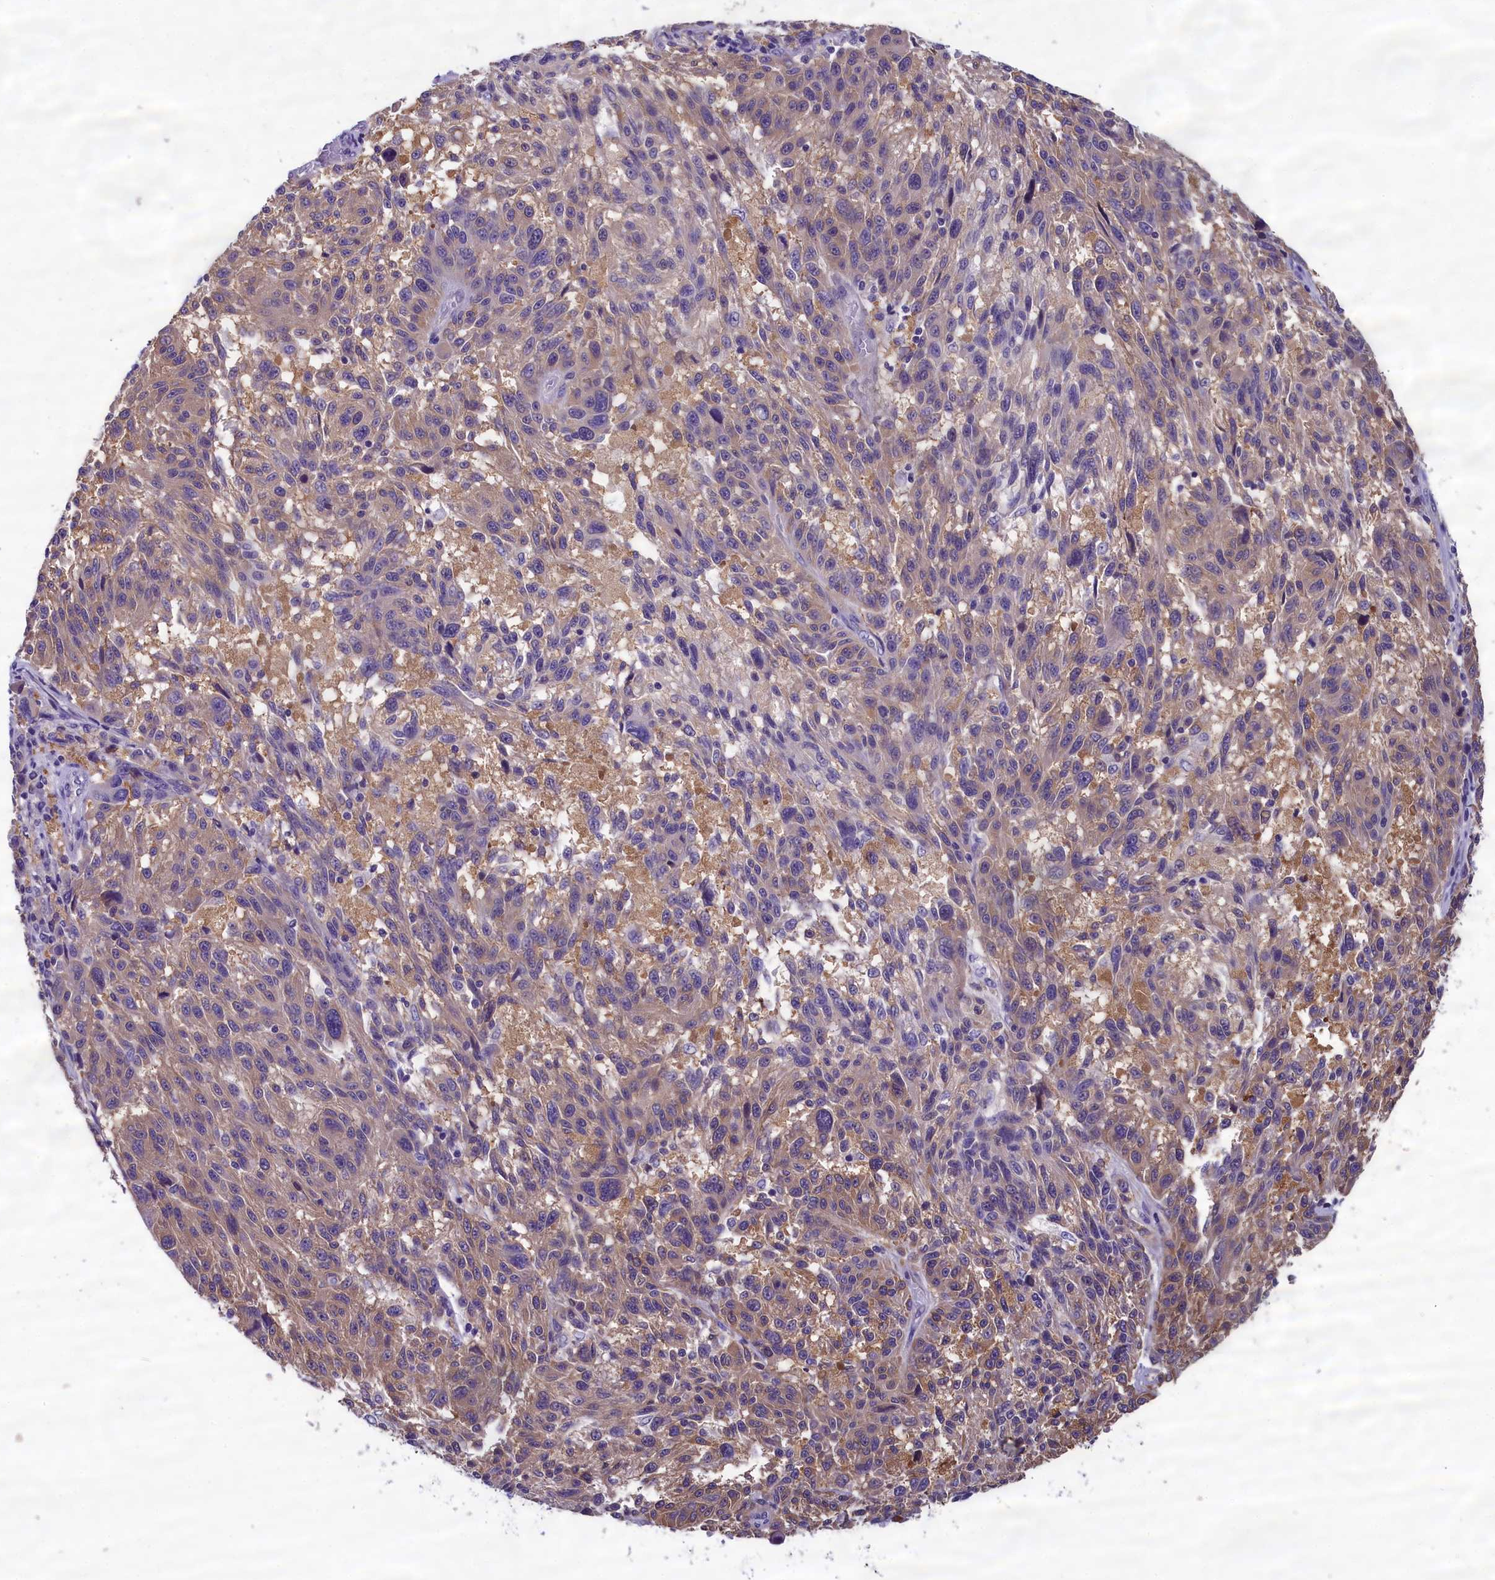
{"staining": {"intensity": "weak", "quantity": "25%-75%", "location": "cytoplasmic/membranous"}, "tissue": "melanoma", "cell_type": "Tumor cells", "image_type": "cancer", "snomed": [{"axis": "morphology", "description": "Malignant melanoma, NOS"}, {"axis": "topography", "description": "Skin"}], "caption": "Immunohistochemical staining of melanoma displays weak cytoplasmic/membranous protein expression in approximately 25%-75% of tumor cells.", "gene": "ABCC8", "patient": {"sex": "male", "age": 53}}